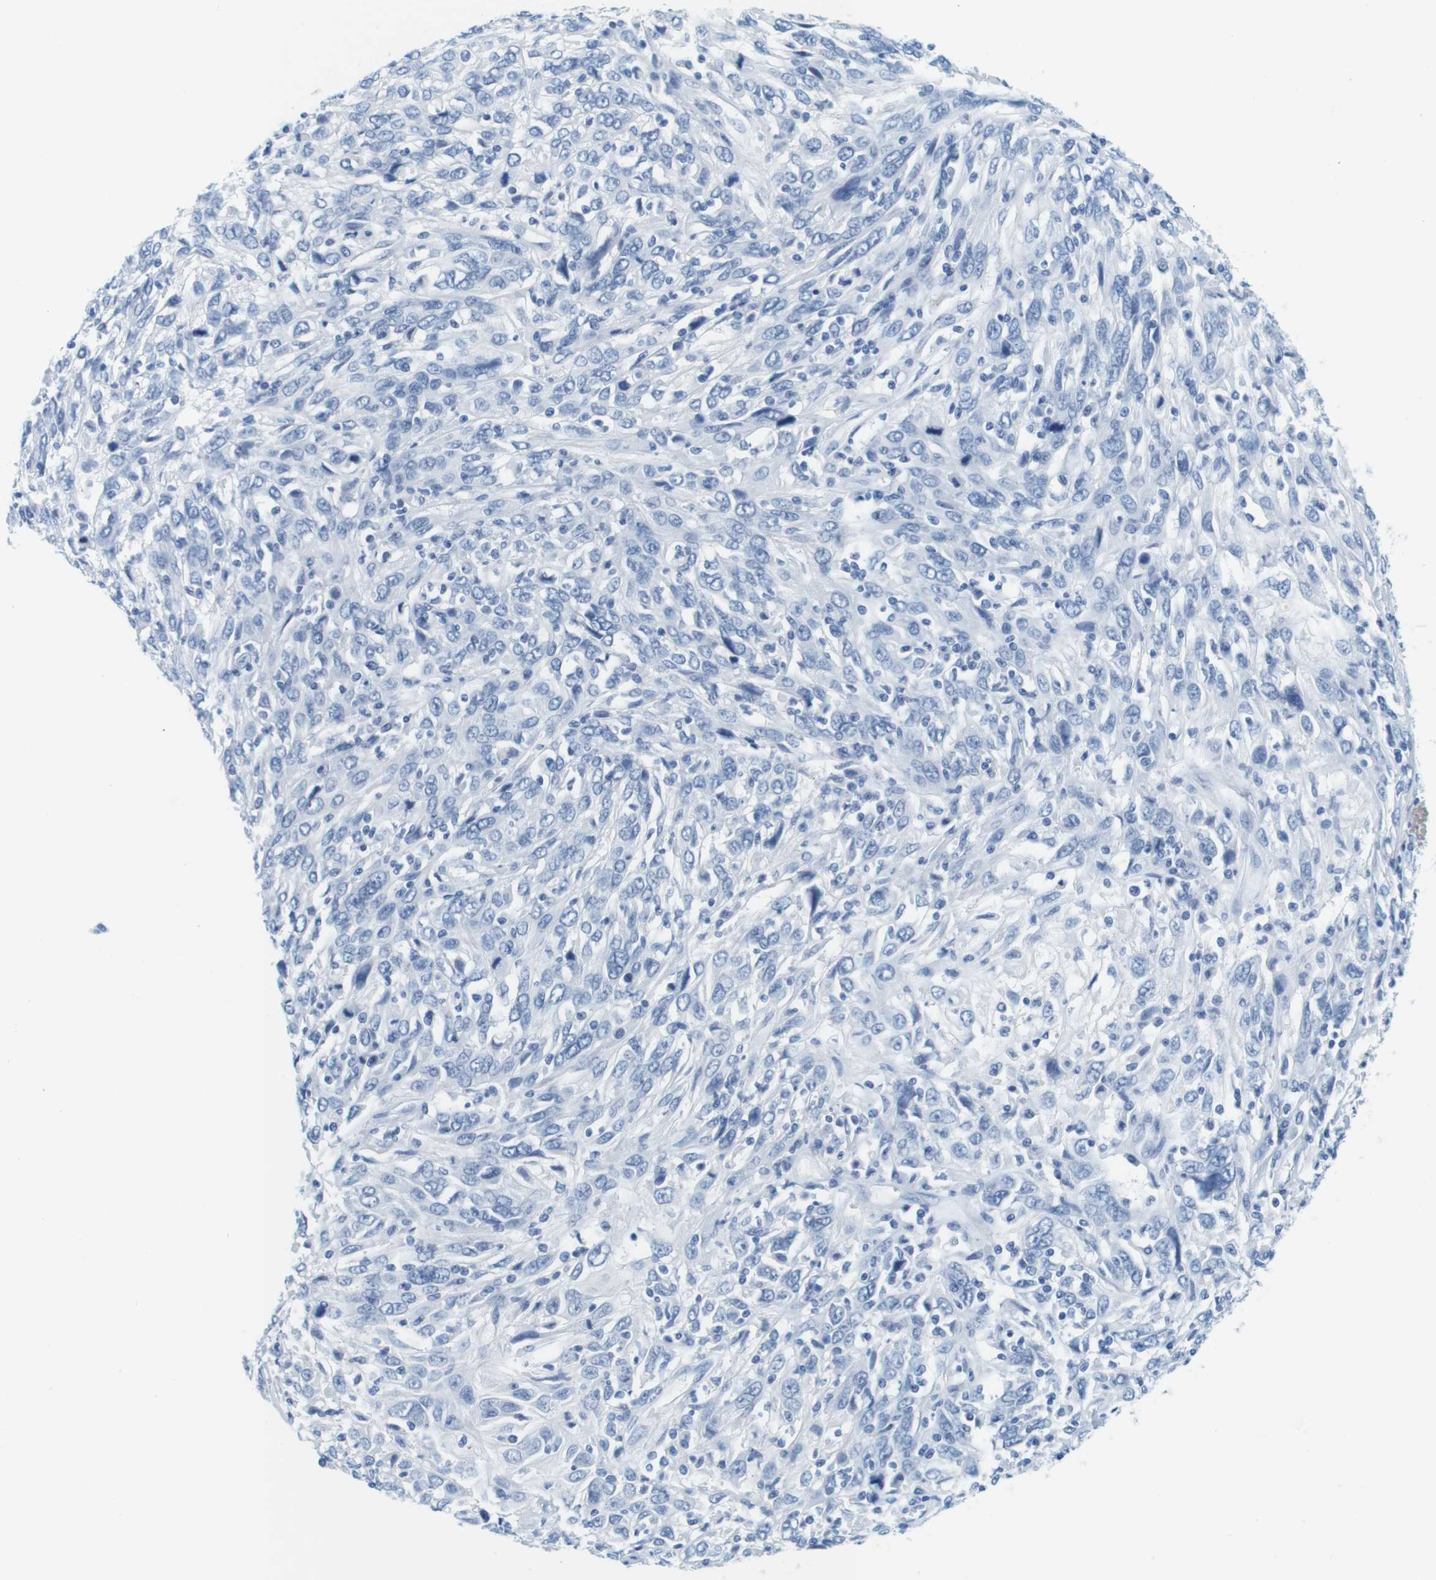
{"staining": {"intensity": "negative", "quantity": "none", "location": "none"}, "tissue": "cervical cancer", "cell_type": "Tumor cells", "image_type": "cancer", "snomed": [{"axis": "morphology", "description": "Squamous cell carcinoma, NOS"}, {"axis": "topography", "description": "Cervix"}], "caption": "Immunohistochemical staining of human squamous cell carcinoma (cervical) displays no significant expression in tumor cells.", "gene": "CYP2C9", "patient": {"sex": "female", "age": 46}}